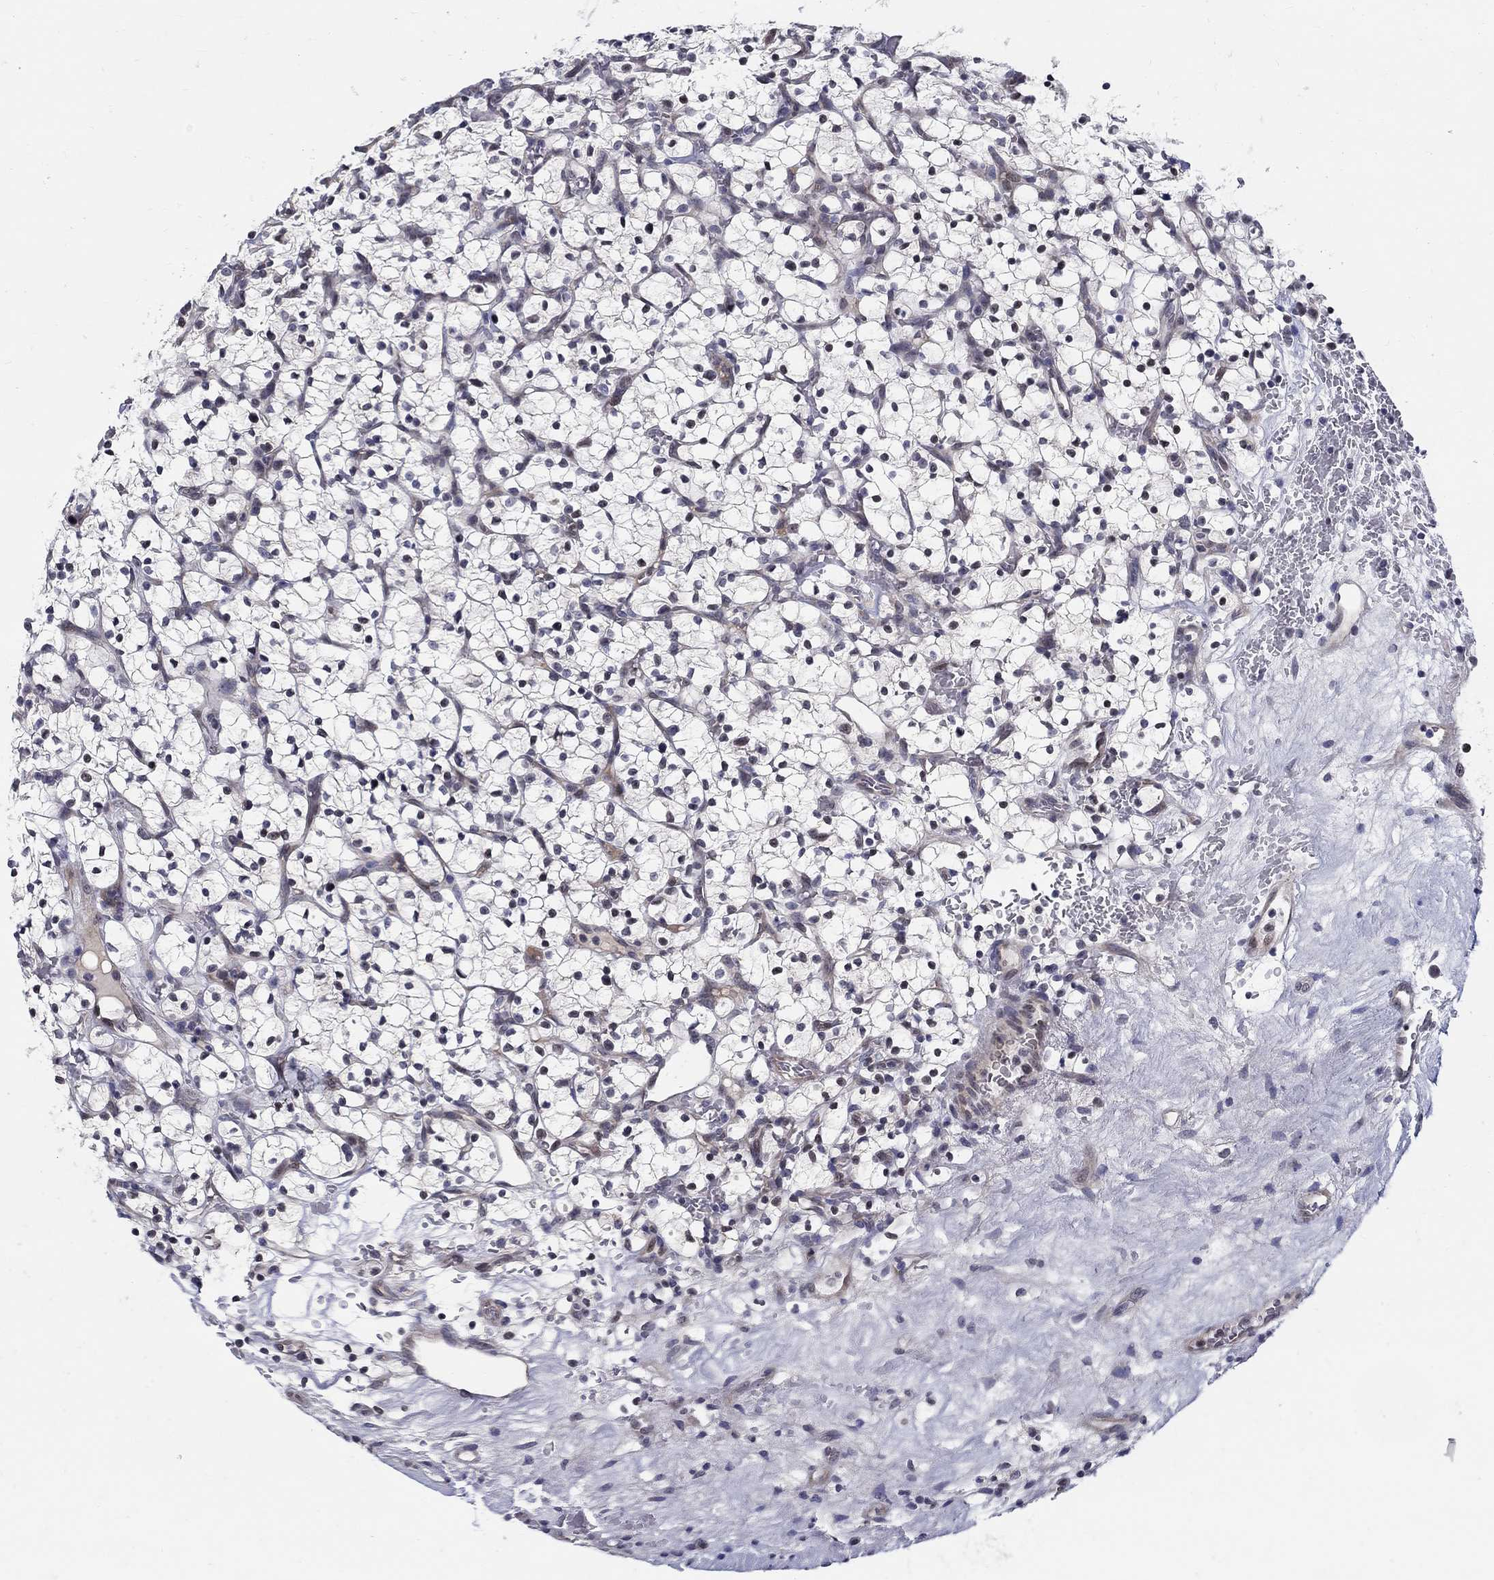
{"staining": {"intensity": "strong", "quantity": "25%-75%", "location": "nuclear"}, "tissue": "renal cancer", "cell_type": "Tumor cells", "image_type": "cancer", "snomed": [{"axis": "morphology", "description": "Adenocarcinoma, NOS"}, {"axis": "topography", "description": "Kidney"}], "caption": "This photomicrograph demonstrates renal cancer (adenocarcinoma) stained with immunohistochemistry to label a protein in brown. The nuclear of tumor cells show strong positivity for the protein. Nuclei are counter-stained blue.", "gene": "C16orf46", "patient": {"sex": "female", "age": 64}}